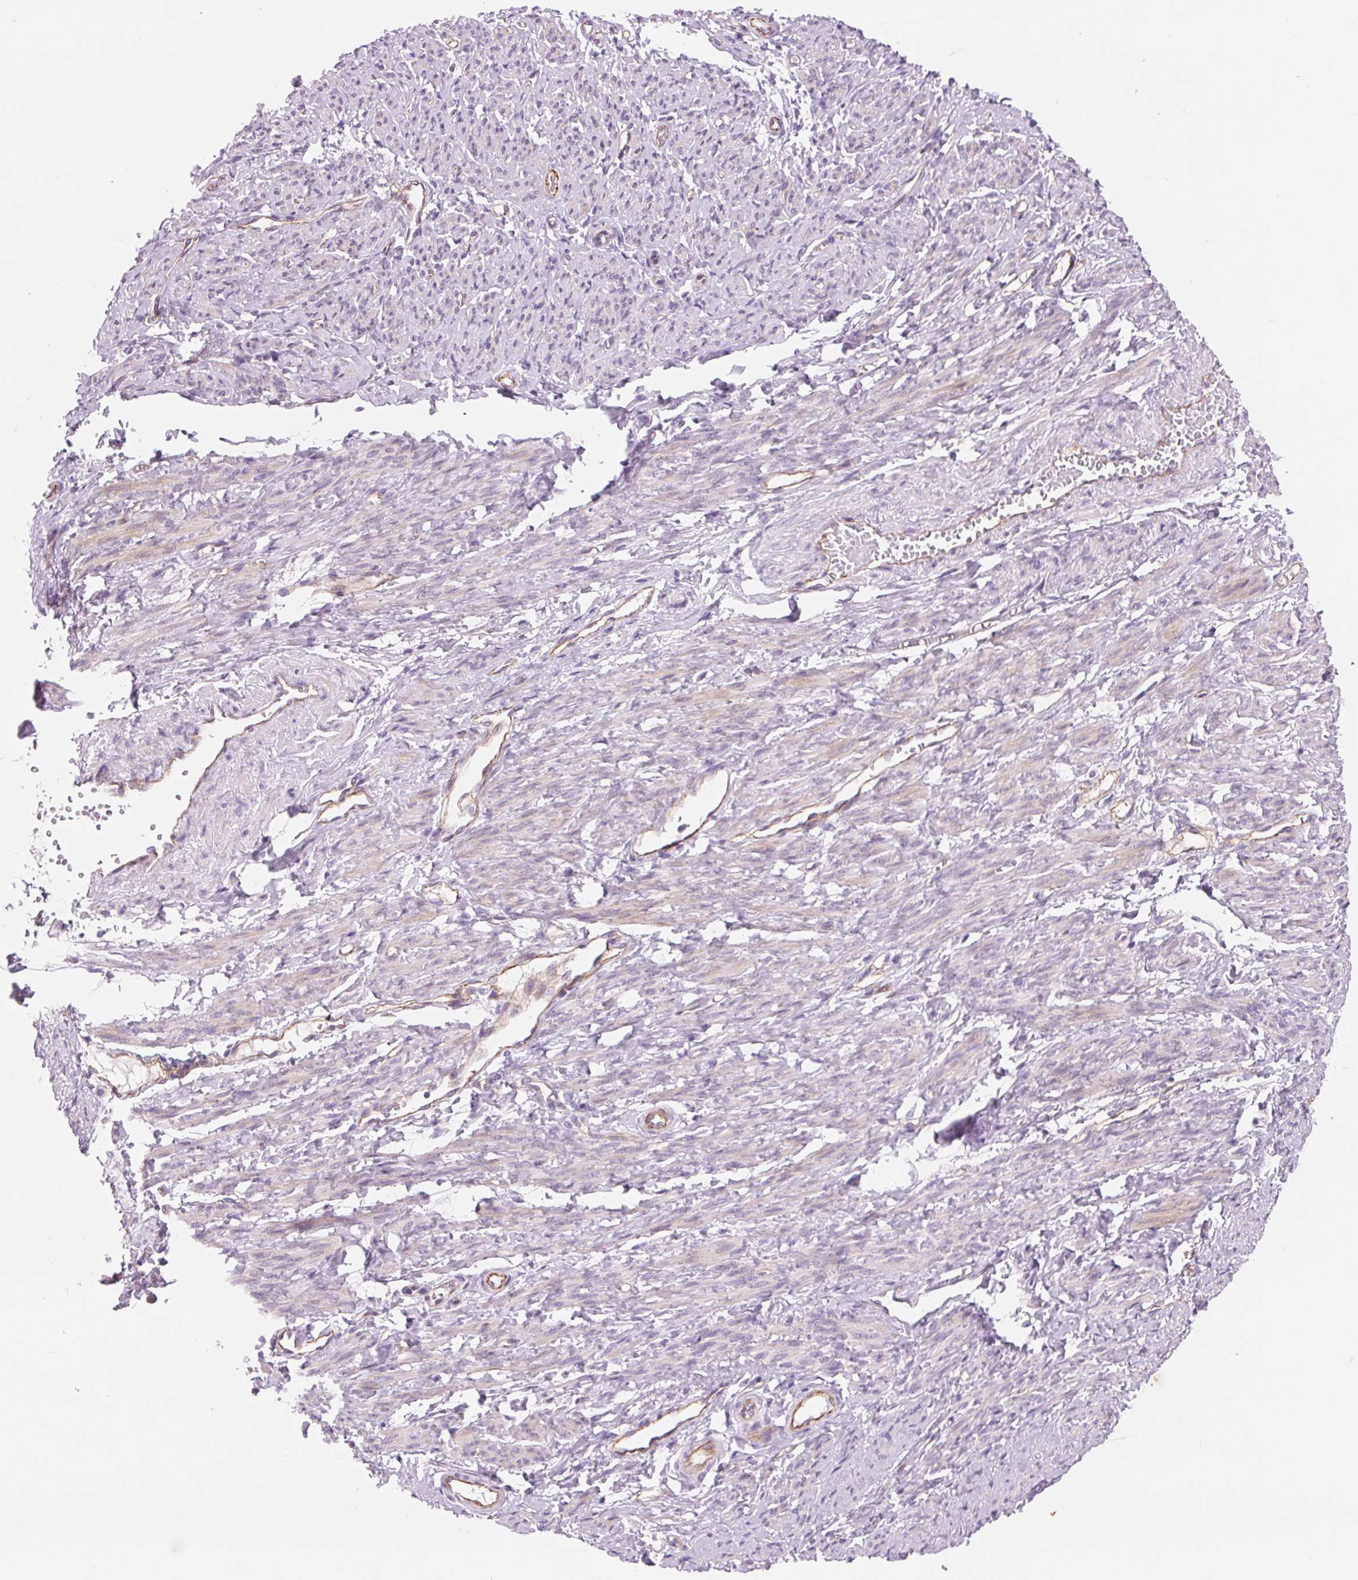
{"staining": {"intensity": "weak", "quantity": "25%-75%", "location": "cytoplasmic/membranous"}, "tissue": "smooth muscle", "cell_type": "Smooth muscle cells", "image_type": "normal", "snomed": [{"axis": "morphology", "description": "Normal tissue, NOS"}, {"axis": "topography", "description": "Smooth muscle"}], "caption": "Immunohistochemical staining of unremarkable human smooth muscle demonstrates low levels of weak cytoplasmic/membranous expression in approximately 25%-75% of smooth muscle cells.", "gene": "DIXDC1", "patient": {"sex": "female", "age": 65}}